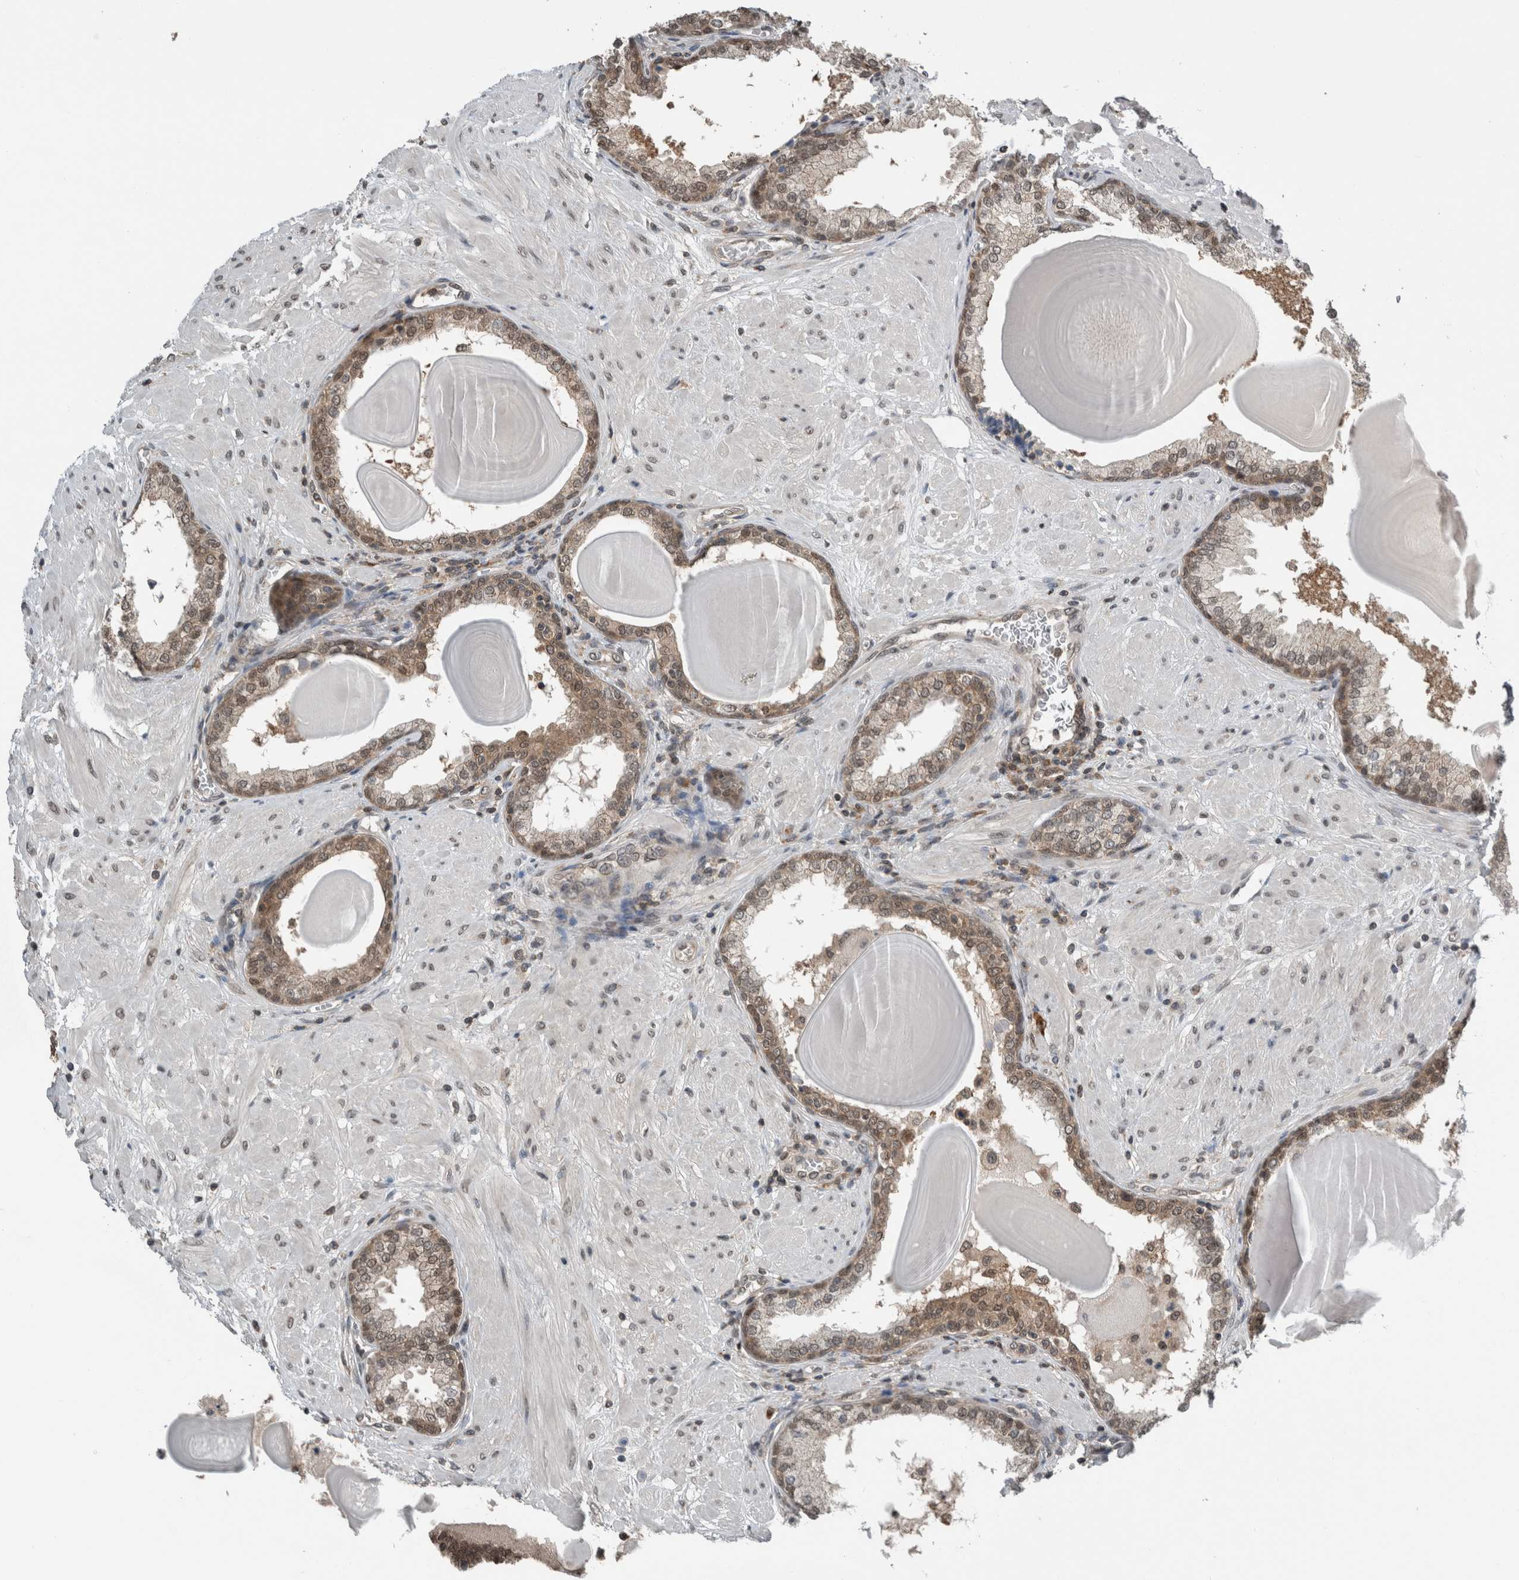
{"staining": {"intensity": "weak", "quantity": ">75%", "location": "cytoplasmic/membranous,nuclear"}, "tissue": "prostate", "cell_type": "Glandular cells", "image_type": "normal", "snomed": [{"axis": "morphology", "description": "Normal tissue, NOS"}, {"axis": "topography", "description": "Prostate"}], "caption": "An IHC histopathology image of benign tissue is shown. Protein staining in brown labels weak cytoplasmic/membranous,nuclear positivity in prostate within glandular cells. Using DAB (brown) and hematoxylin (blue) stains, captured at high magnification using brightfield microscopy.", "gene": "SPAG7", "patient": {"sex": "male", "age": 51}}